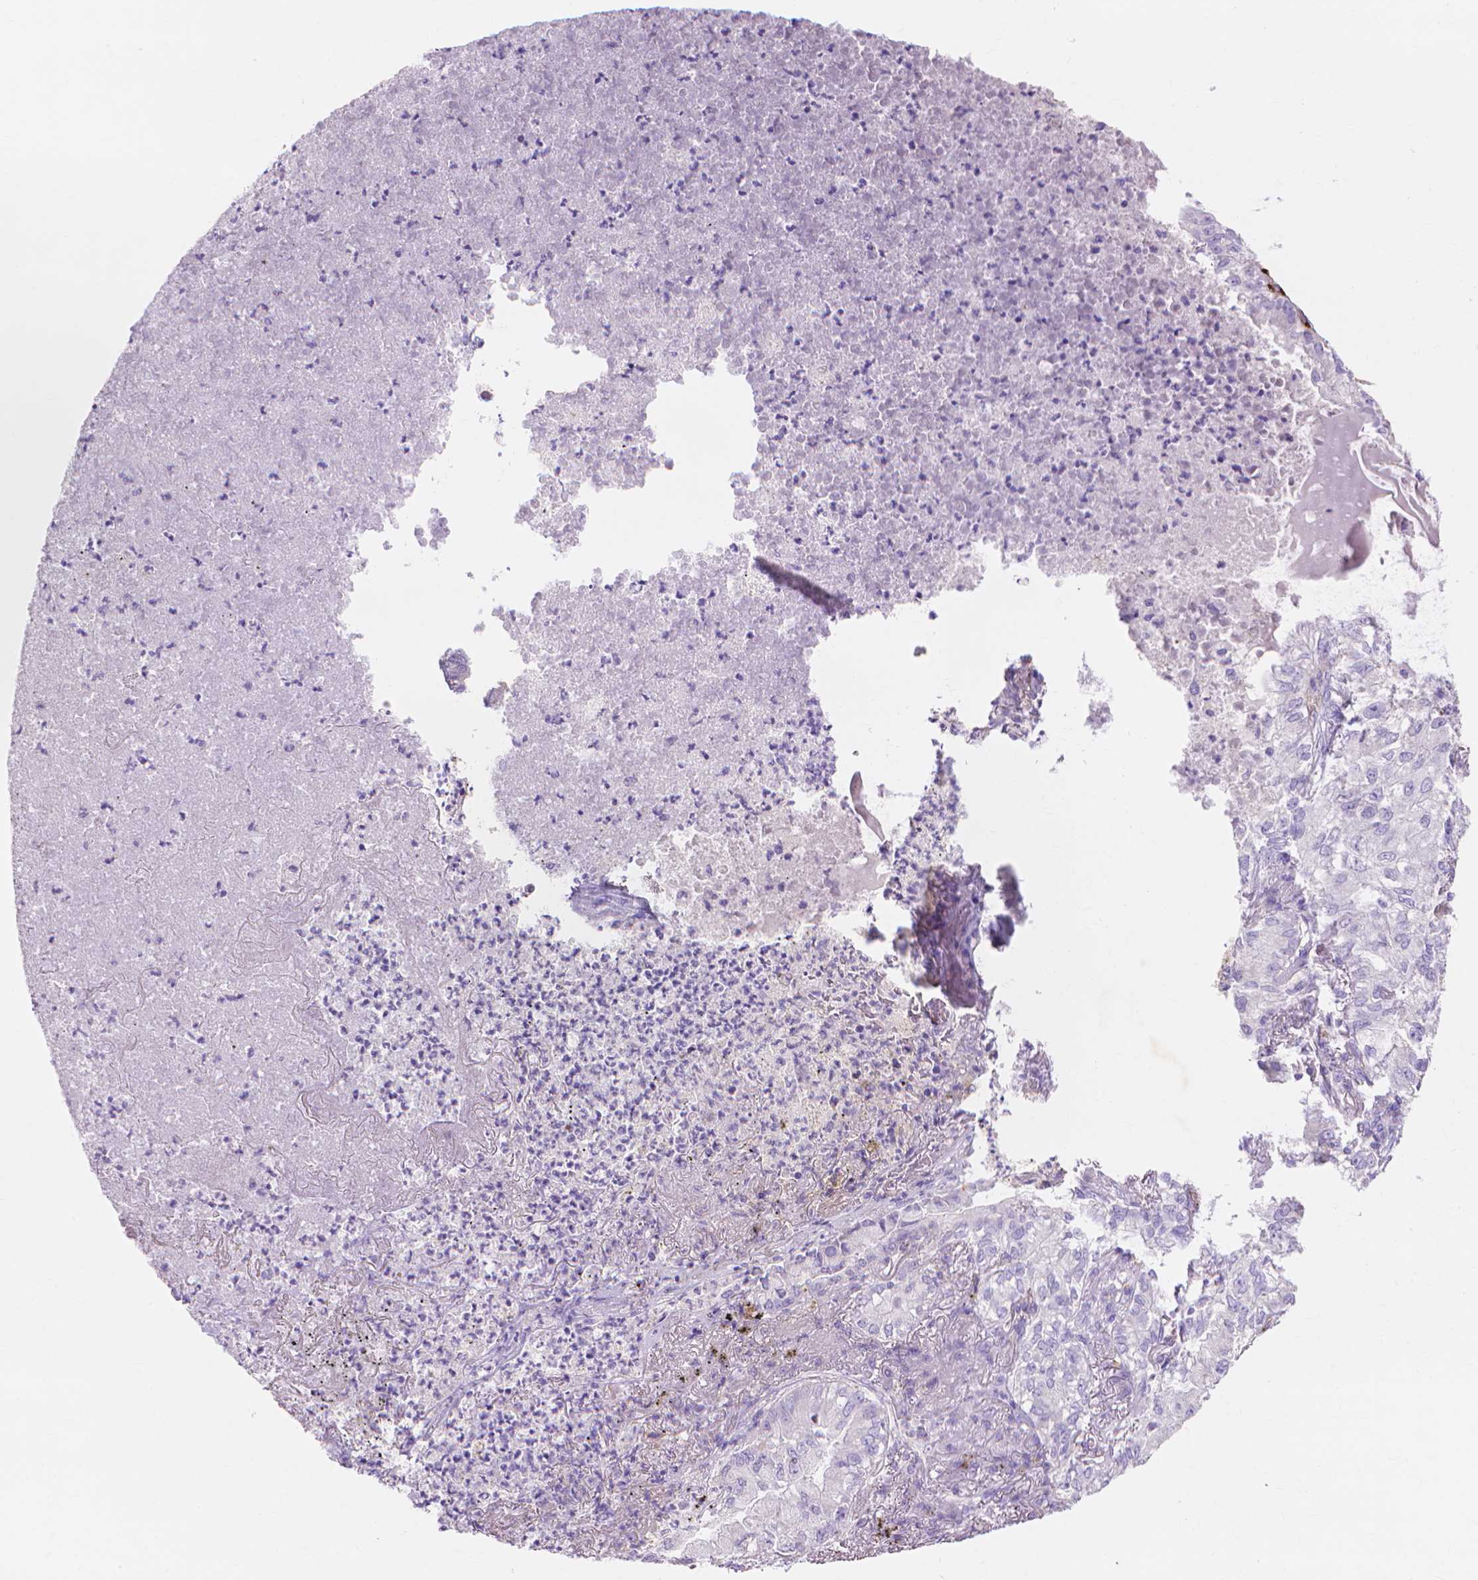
{"staining": {"intensity": "negative", "quantity": "none", "location": "none"}, "tissue": "lung cancer", "cell_type": "Tumor cells", "image_type": "cancer", "snomed": [{"axis": "morphology", "description": "Adenocarcinoma, NOS"}, {"axis": "topography", "description": "Lung"}], "caption": "Histopathology image shows no protein expression in tumor cells of lung adenocarcinoma tissue.", "gene": "MMP11", "patient": {"sex": "female", "age": 73}}